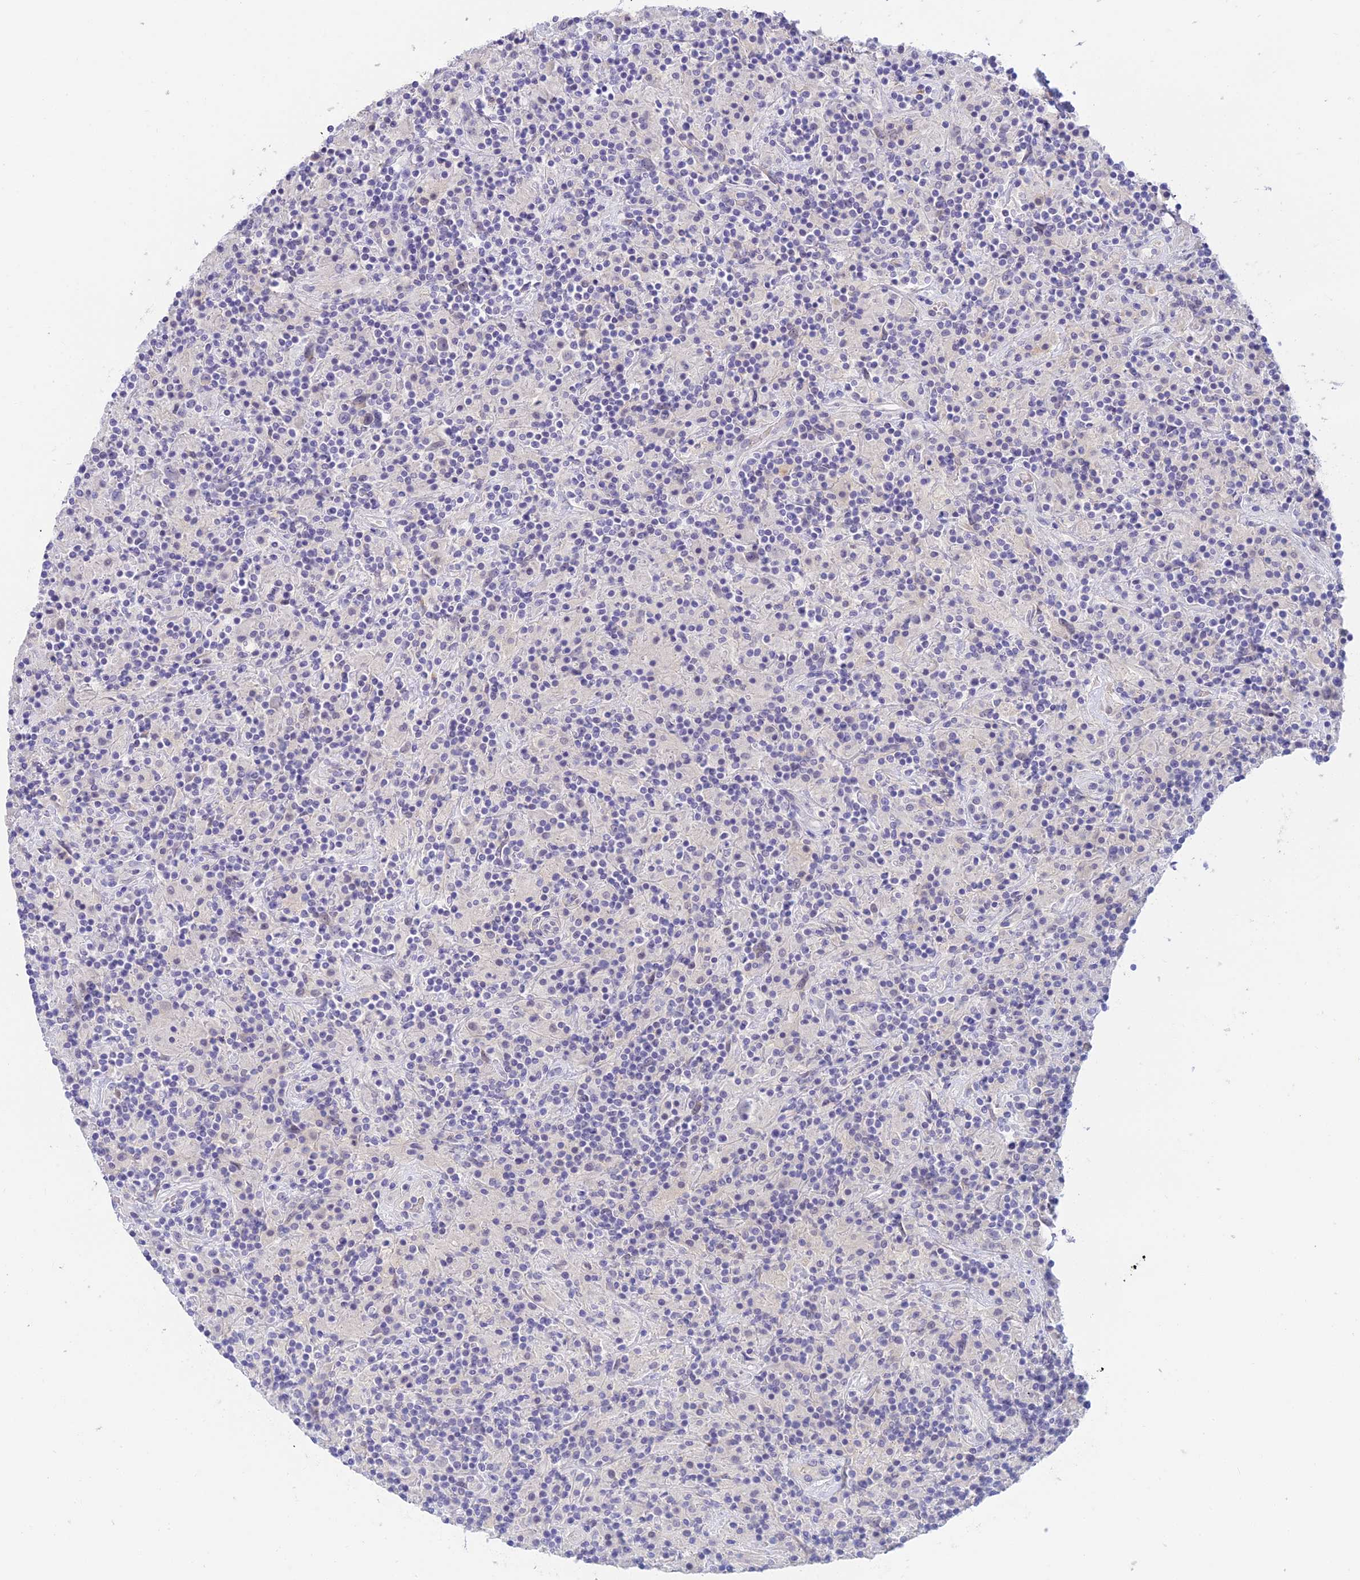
{"staining": {"intensity": "negative", "quantity": "none", "location": "none"}, "tissue": "lymphoma", "cell_type": "Tumor cells", "image_type": "cancer", "snomed": [{"axis": "morphology", "description": "Hodgkin's disease, NOS"}, {"axis": "topography", "description": "Lymph node"}], "caption": "Immunohistochemistry (IHC) image of neoplastic tissue: Hodgkin's disease stained with DAB (3,3'-diaminobenzidine) displays no significant protein expression in tumor cells.", "gene": "INTS13", "patient": {"sex": "male", "age": 70}}